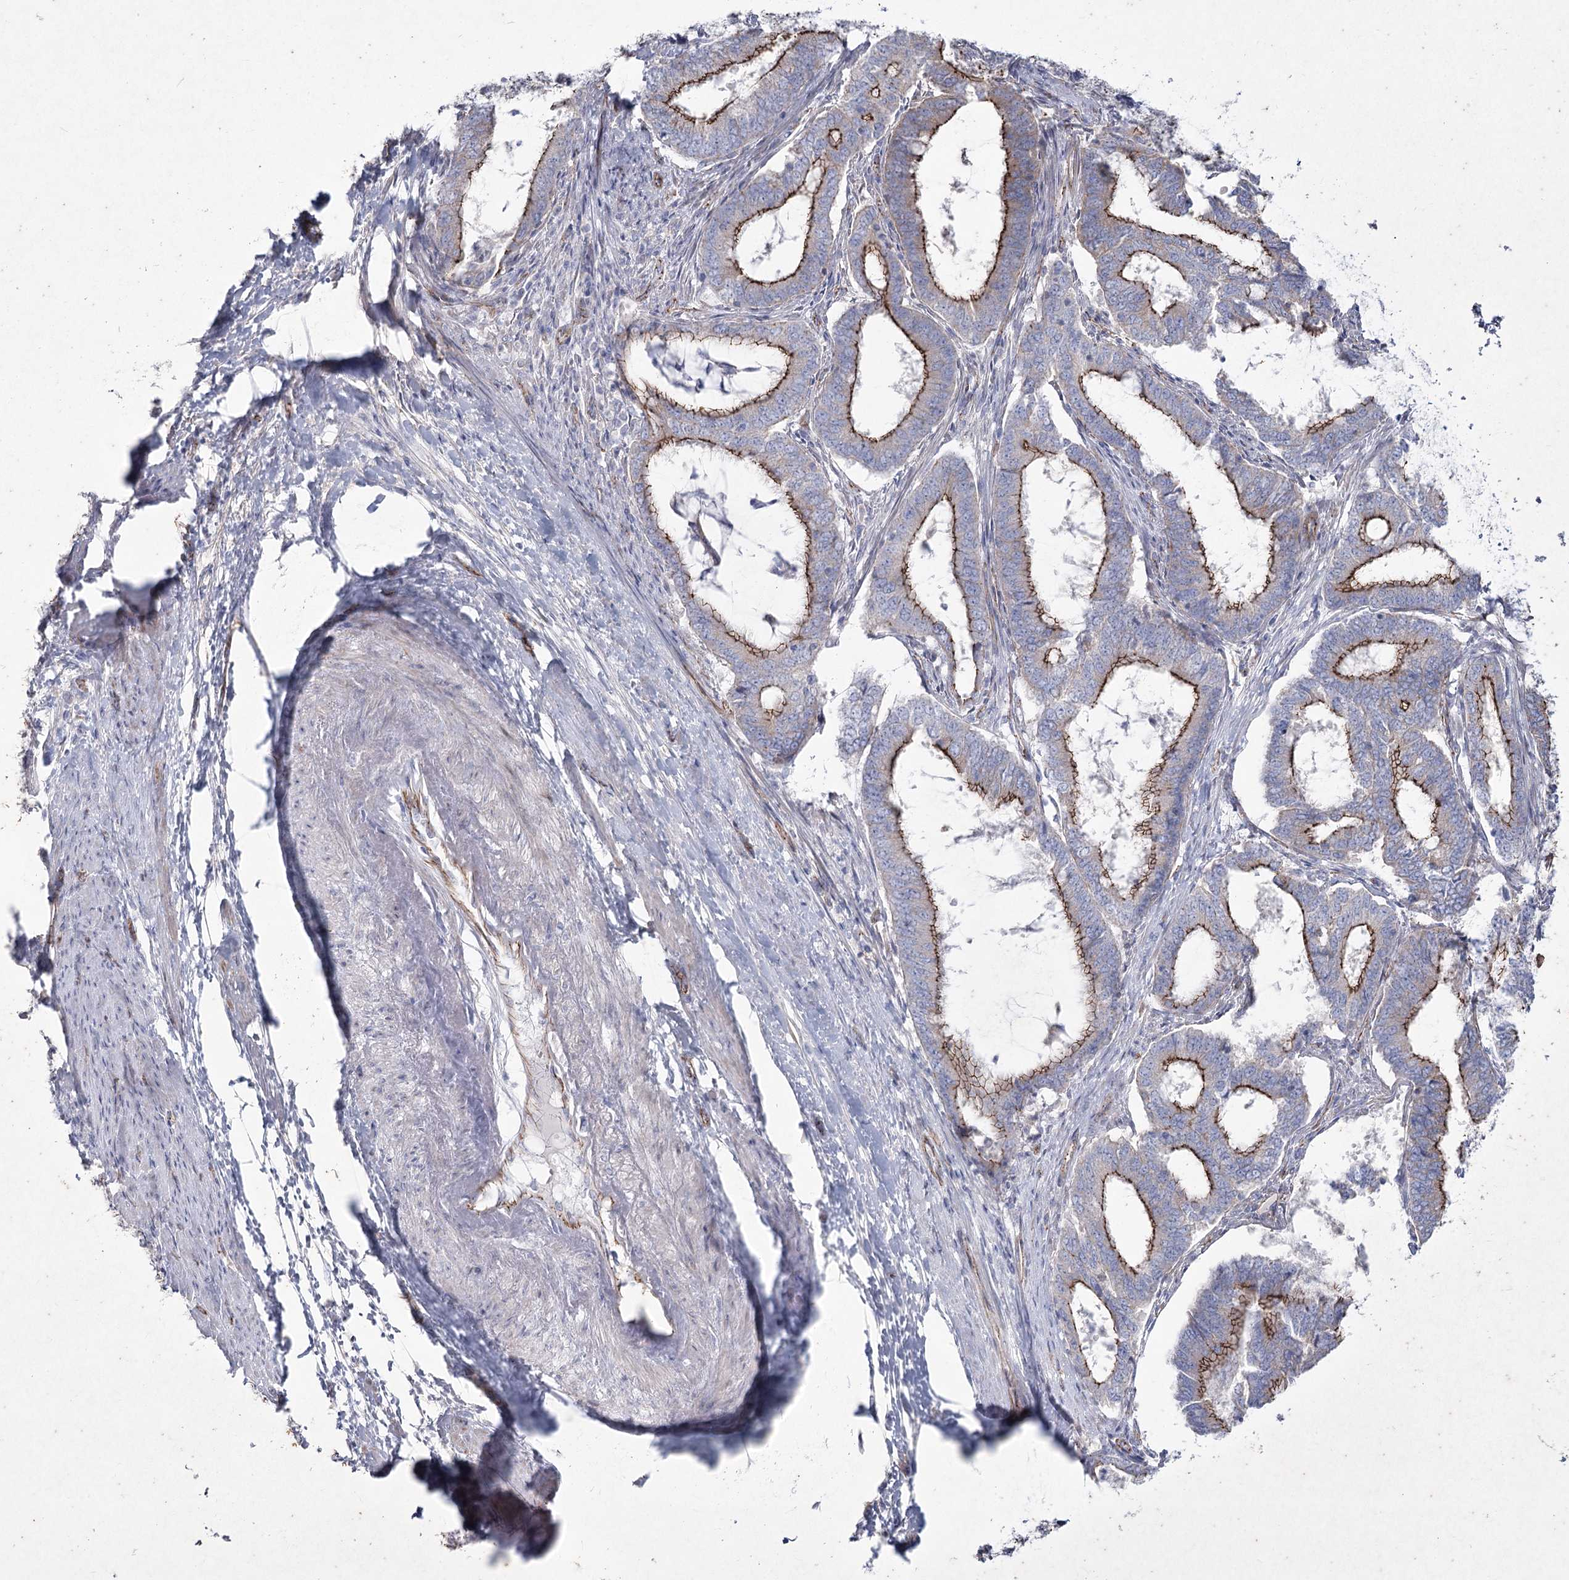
{"staining": {"intensity": "moderate", "quantity": ">75%", "location": "cytoplasmic/membranous"}, "tissue": "endometrial cancer", "cell_type": "Tumor cells", "image_type": "cancer", "snomed": [{"axis": "morphology", "description": "Adenocarcinoma, NOS"}, {"axis": "topography", "description": "Endometrium"}], "caption": "Adenocarcinoma (endometrial) stained with IHC shows moderate cytoplasmic/membranous expression in about >75% of tumor cells. (DAB = brown stain, brightfield microscopy at high magnification).", "gene": "LDLRAD3", "patient": {"sex": "female", "age": 51}}